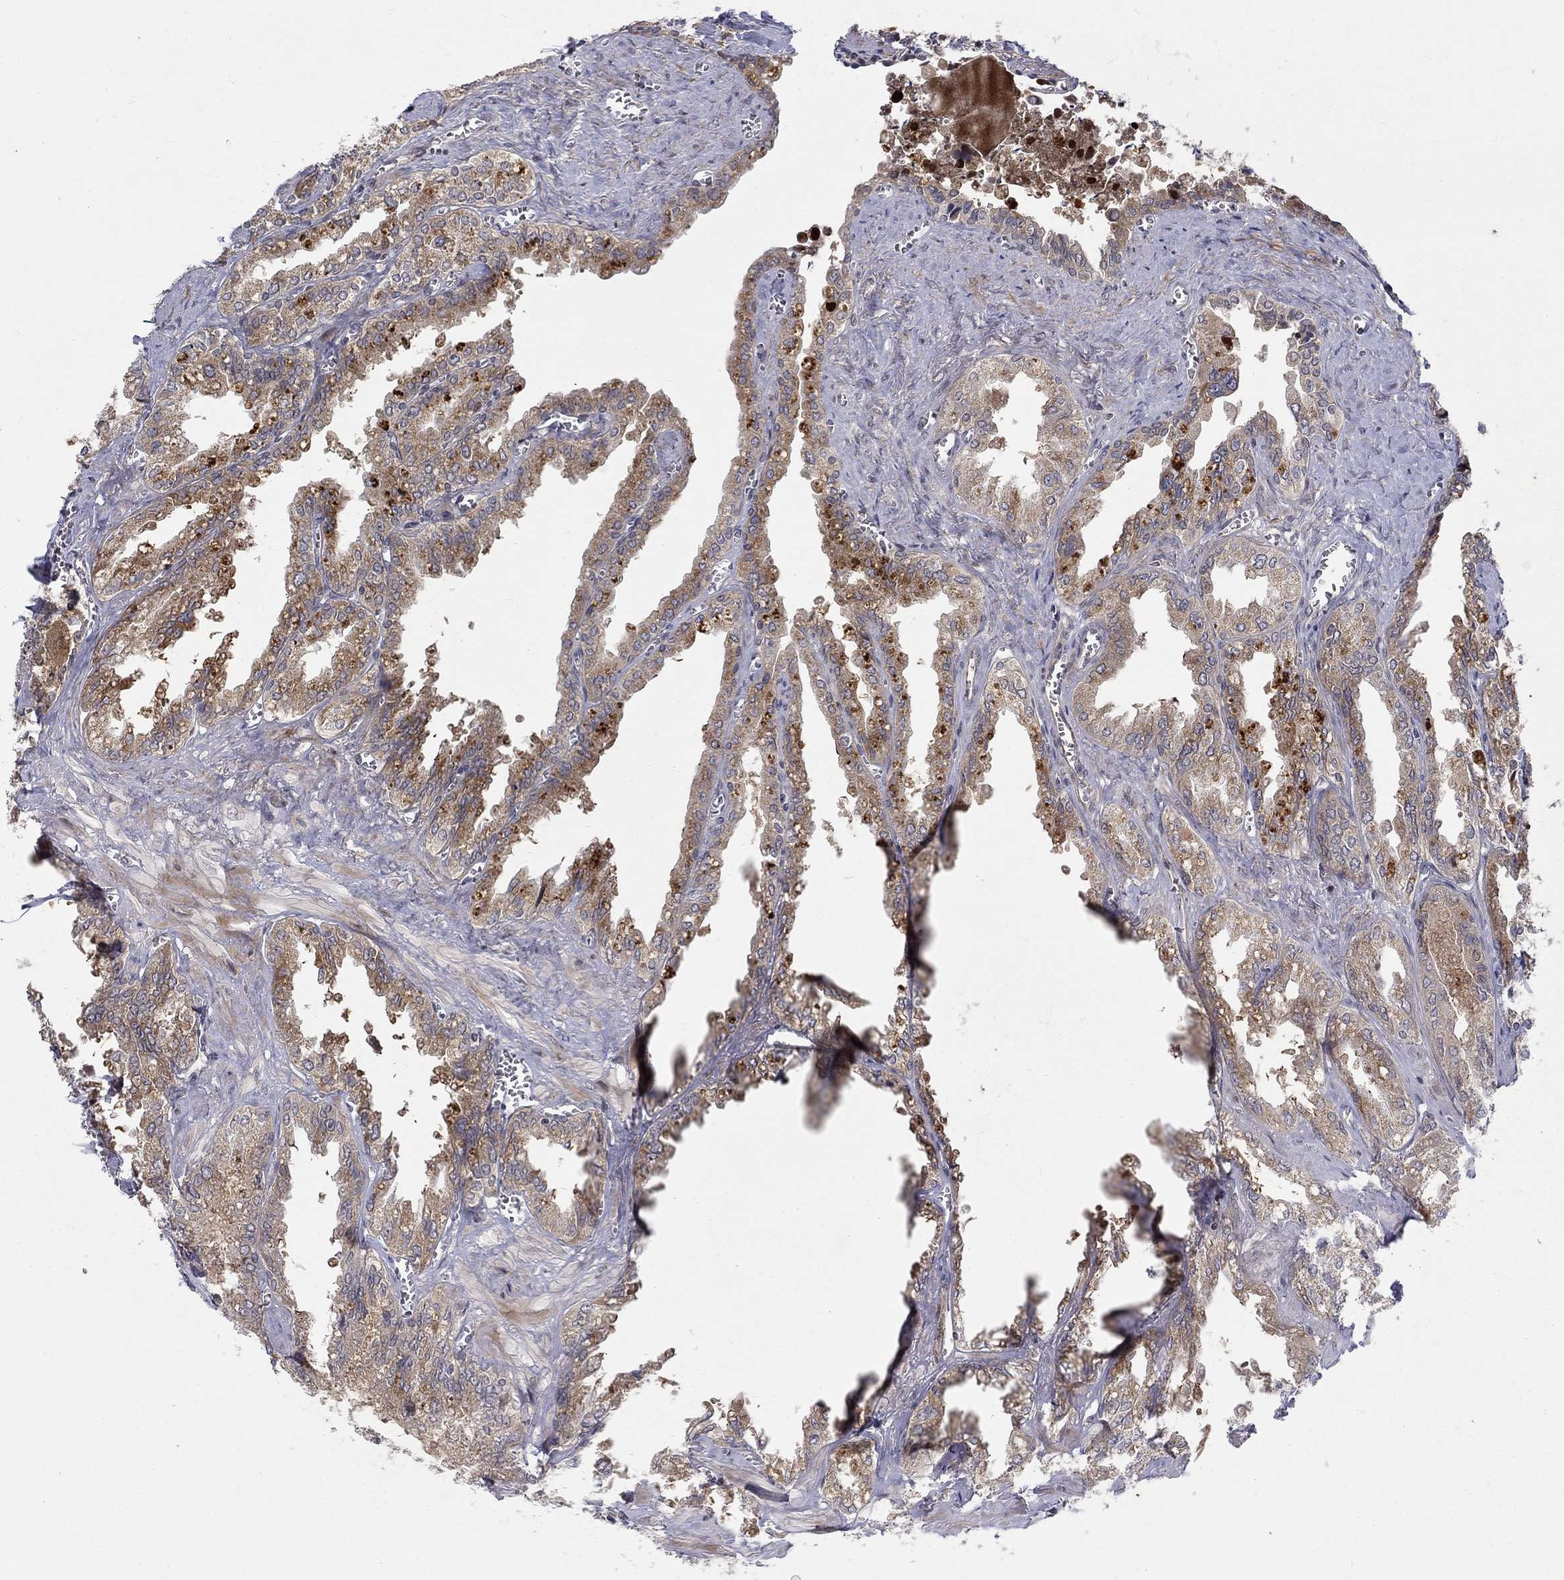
{"staining": {"intensity": "strong", "quantity": ">75%", "location": "cytoplasmic/membranous"}, "tissue": "seminal vesicle", "cell_type": "Glandular cells", "image_type": "normal", "snomed": [{"axis": "morphology", "description": "Normal tissue, NOS"}, {"axis": "topography", "description": "Seminal veicle"}], "caption": "Strong cytoplasmic/membranous protein positivity is identified in approximately >75% of glandular cells in seminal vesicle. The staining was performed using DAB (3,3'-diaminobenzidine), with brown indicating positive protein expression. Nuclei are stained blue with hematoxylin.", "gene": "WDR19", "patient": {"sex": "male", "age": 67}}